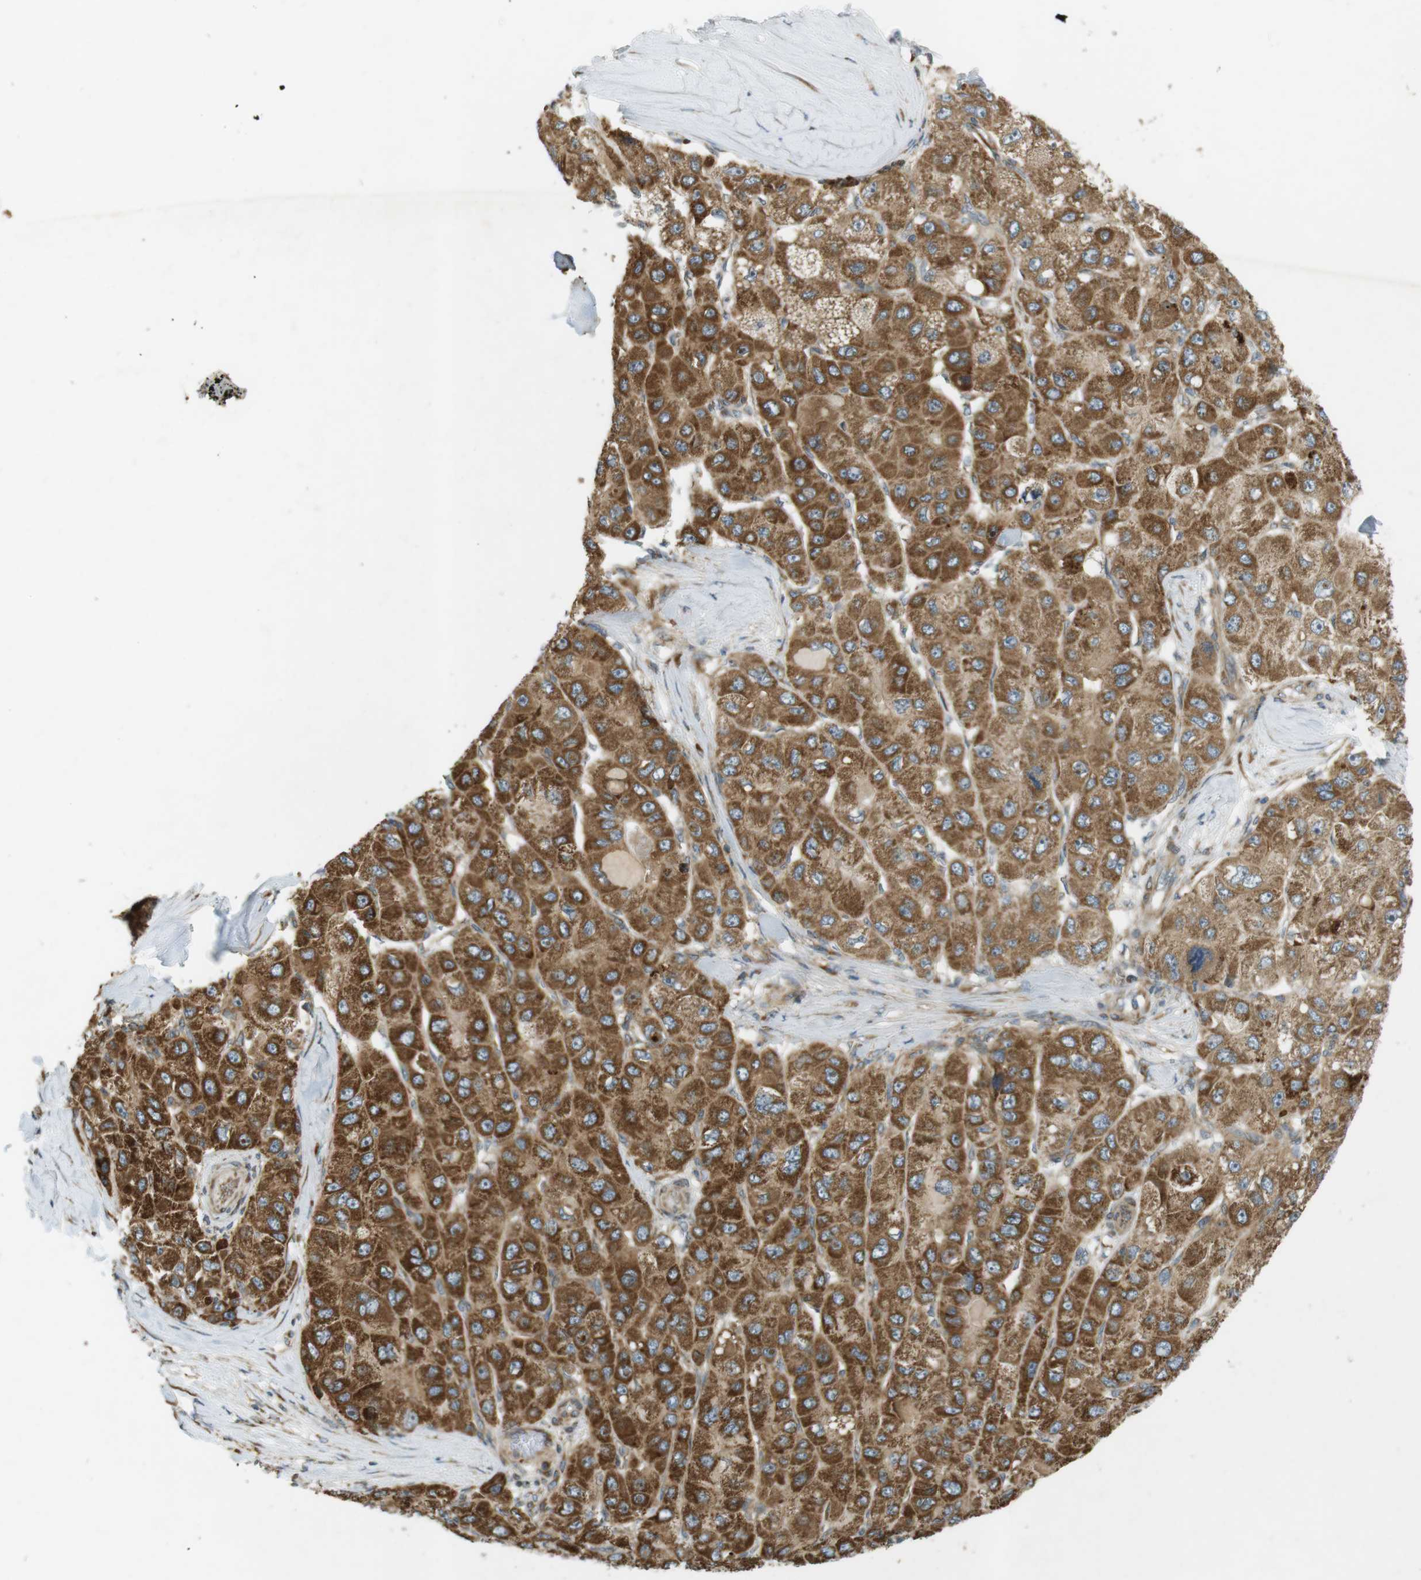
{"staining": {"intensity": "moderate", "quantity": ">75%", "location": "cytoplasmic/membranous,nuclear"}, "tissue": "liver cancer", "cell_type": "Tumor cells", "image_type": "cancer", "snomed": [{"axis": "morphology", "description": "Carcinoma, Hepatocellular, NOS"}, {"axis": "topography", "description": "Liver"}], "caption": "Protein staining reveals moderate cytoplasmic/membranous and nuclear positivity in approximately >75% of tumor cells in liver hepatocellular carcinoma.", "gene": "SLC41A1", "patient": {"sex": "male", "age": 80}}